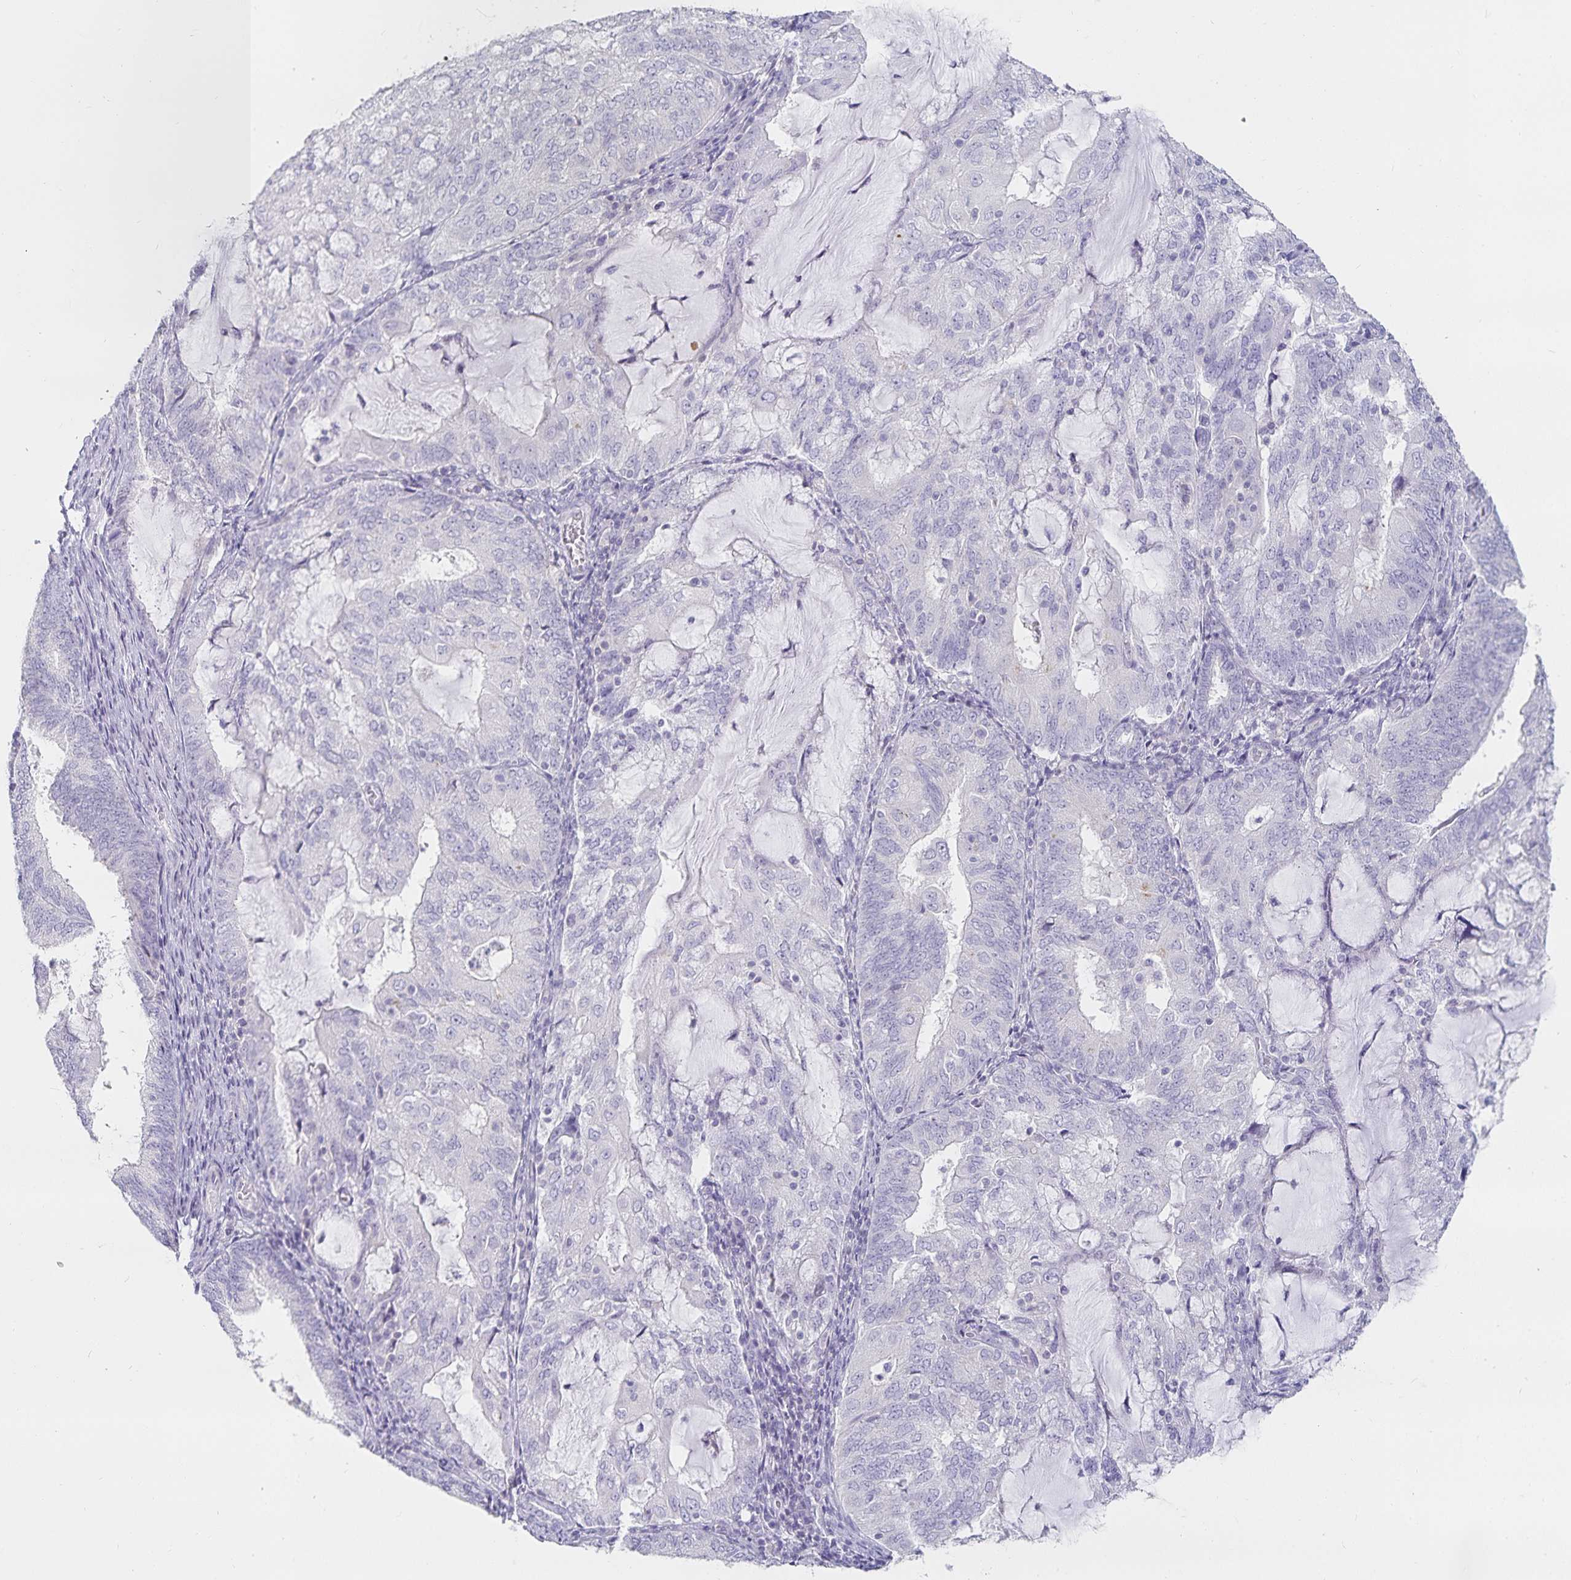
{"staining": {"intensity": "negative", "quantity": "none", "location": "none"}, "tissue": "endometrial cancer", "cell_type": "Tumor cells", "image_type": "cancer", "snomed": [{"axis": "morphology", "description": "Adenocarcinoma, NOS"}, {"axis": "topography", "description": "Endometrium"}], "caption": "A photomicrograph of human adenocarcinoma (endometrial) is negative for staining in tumor cells. (DAB (3,3'-diaminobenzidine) immunohistochemistry (IHC) visualized using brightfield microscopy, high magnification).", "gene": "SFTPA1", "patient": {"sex": "female", "age": 81}}